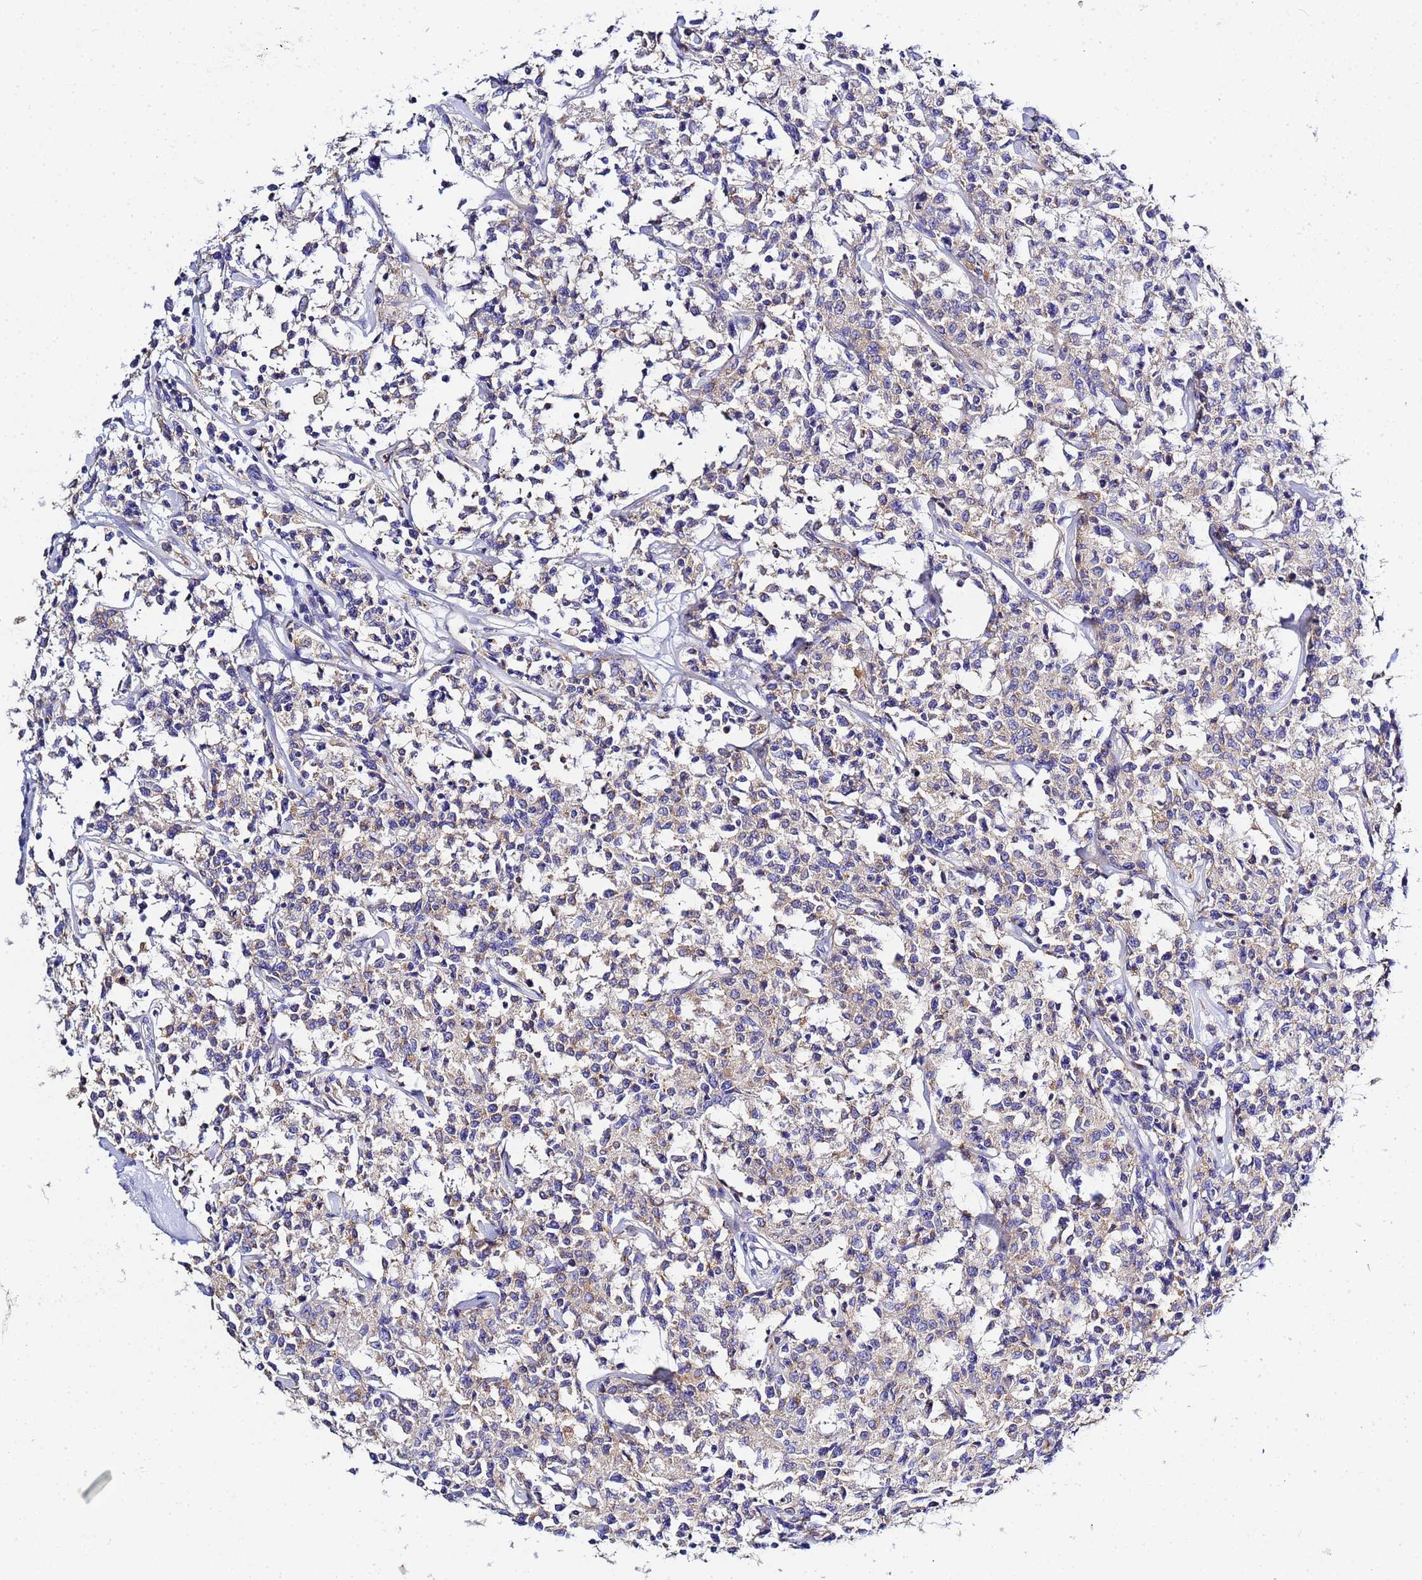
{"staining": {"intensity": "weak", "quantity": "25%-75%", "location": "cytoplasmic/membranous"}, "tissue": "lymphoma", "cell_type": "Tumor cells", "image_type": "cancer", "snomed": [{"axis": "morphology", "description": "Malignant lymphoma, non-Hodgkin's type, Low grade"}, {"axis": "topography", "description": "Small intestine"}], "caption": "Malignant lymphoma, non-Hodgkin's type (low-grade) stained for a protein demonstrates weak cytoplasmic/membranous positivity in tumor cells.", "gene": "VTI1B", "patient": {"sex": "female", "age": 59}}